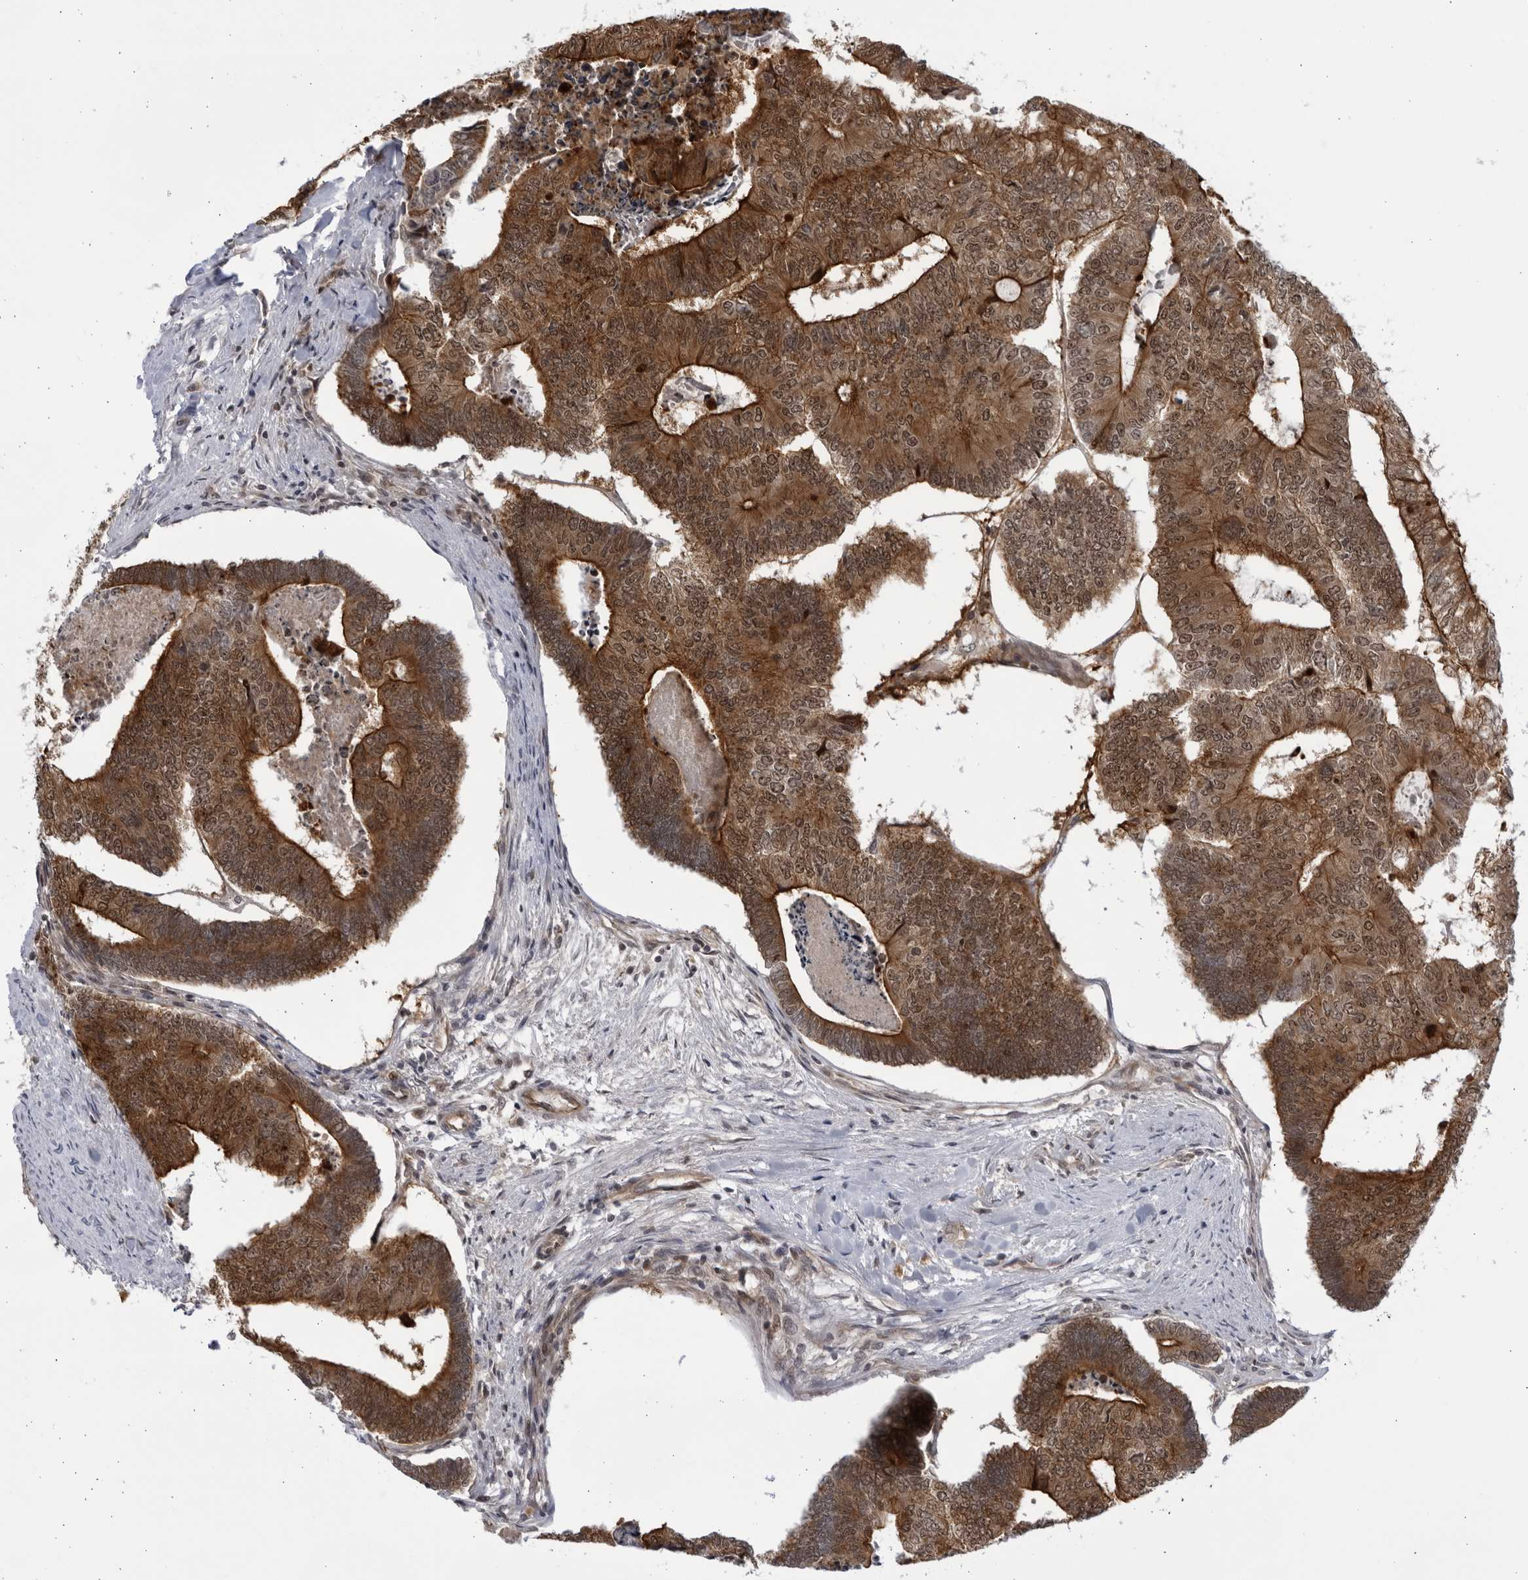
{"staining": {"intensity": "strong", "quantity": ">75%", "location": "cytoplasmic/membranous,nuclear"}, "tissue": "colorectal cancer", "cell_type": "Tumor cells", "image_type": "cancer", "snomed": [{"axis": "morphology", "description": "Adenocarcinoma, NOS"}, {"axis": "topography", "description": "Colon"}], "caption": "DAB (3,3'-diaminobenzidine) immunohistochemical staining of human colorectal cancer exhibits strong cytoplasmic/membranous and nuclear protein staining in about >75% of tumor cells.", "gene": "ITGB3BP", "patient": {"sex": "female", "age": 67}}